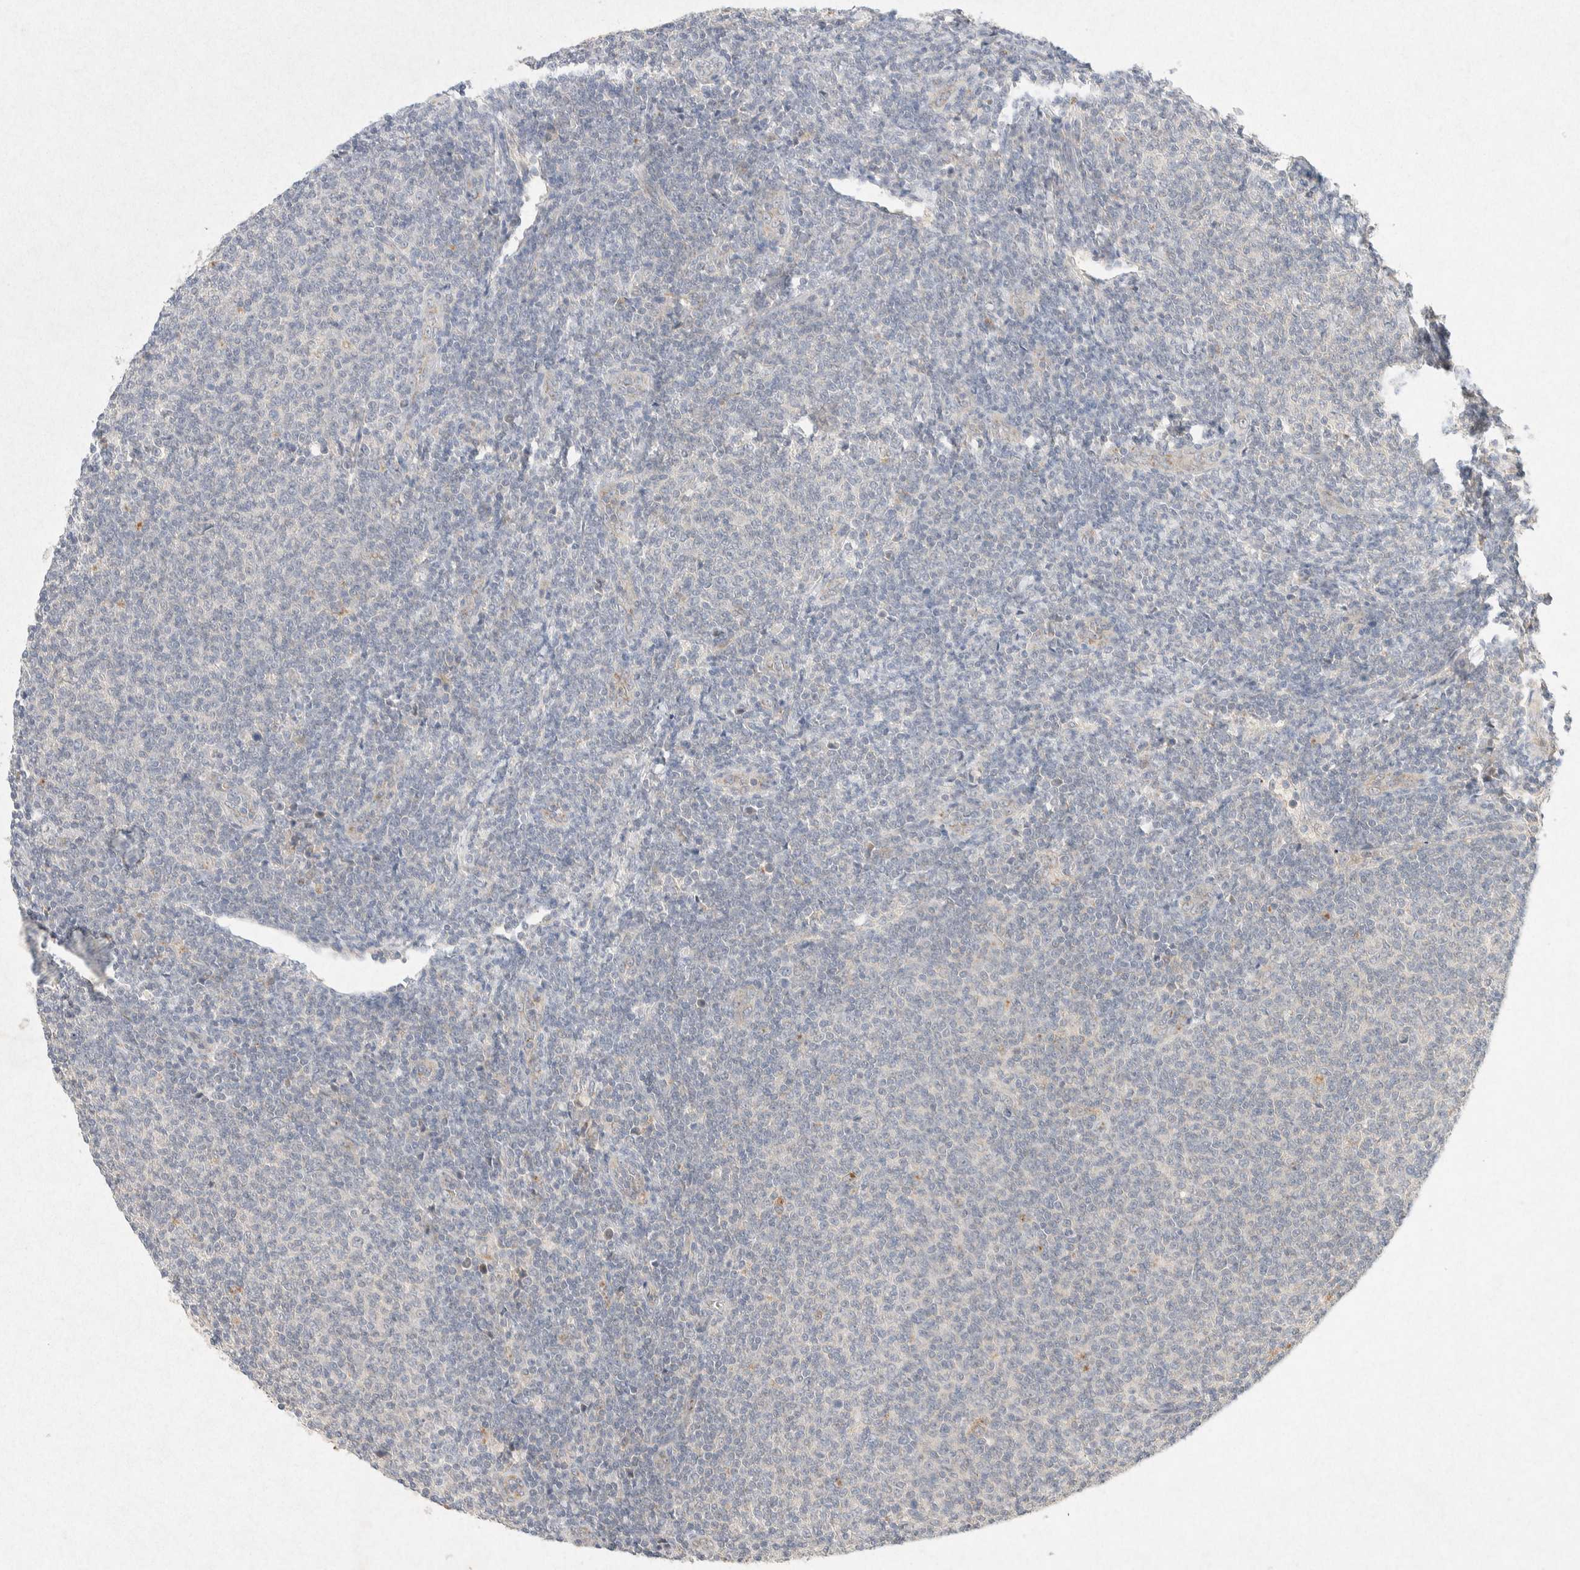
{"staining": {"intensity": "negative", "quantity": "none", "location": "none"}, "tissue": "lymphoma", "cell_type": "Tumor cells", "image_type": "cancer", "snomed": [{"axis": "morphology", "description": "Malignant lymphoma, non-Hodgkin's type, Low grade"}, {"axis": "topography", "description": "Lymph node"}], "caption": "DAB immunohistochemical staining of human malignant lymphoma, non-Hodgkin's type (low-grade) demonstrates no significant expression in tumor cells.", "gene": "GNAI1", "patient": {"sex": "male", "age": 66}}